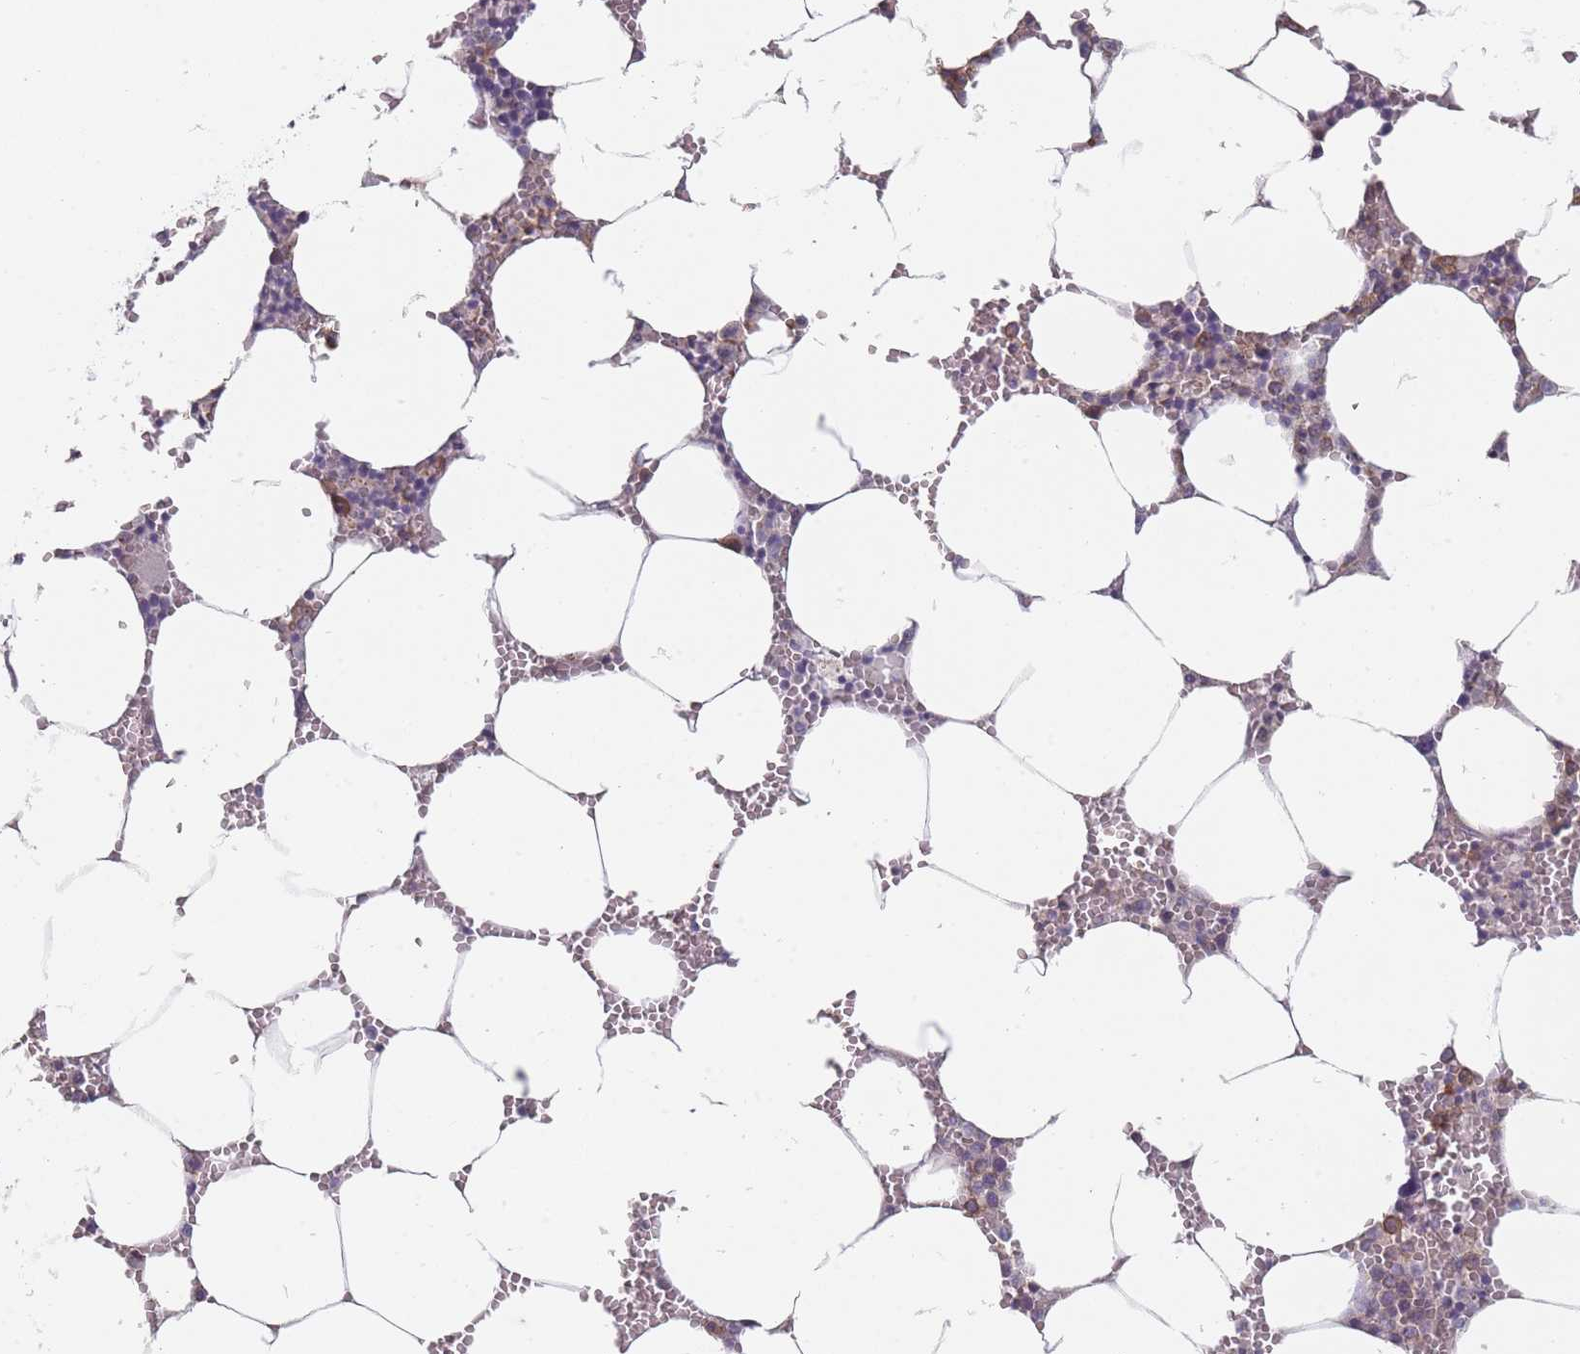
{"staining": {"intensity": "moderate", "quantity": "<25%", "location": "cytoplasmic/membranous"}, "tissue": "bone marrow", "cell_type": "Hematopoietic cells", "image_type": "normal", "snomed": [{"axis": "morphology", "description": "Normal tissue, NOS"}, {"axis": "topography", "description": "Bone marrow"}], "caption": "Hematopoietic cells show moderate cytoplasmic/membranous positivity in about <25% of cells in unremarkable bone marrow.", "gene": "PCDH12", "patient": {"sex": "male", "age": 70}}